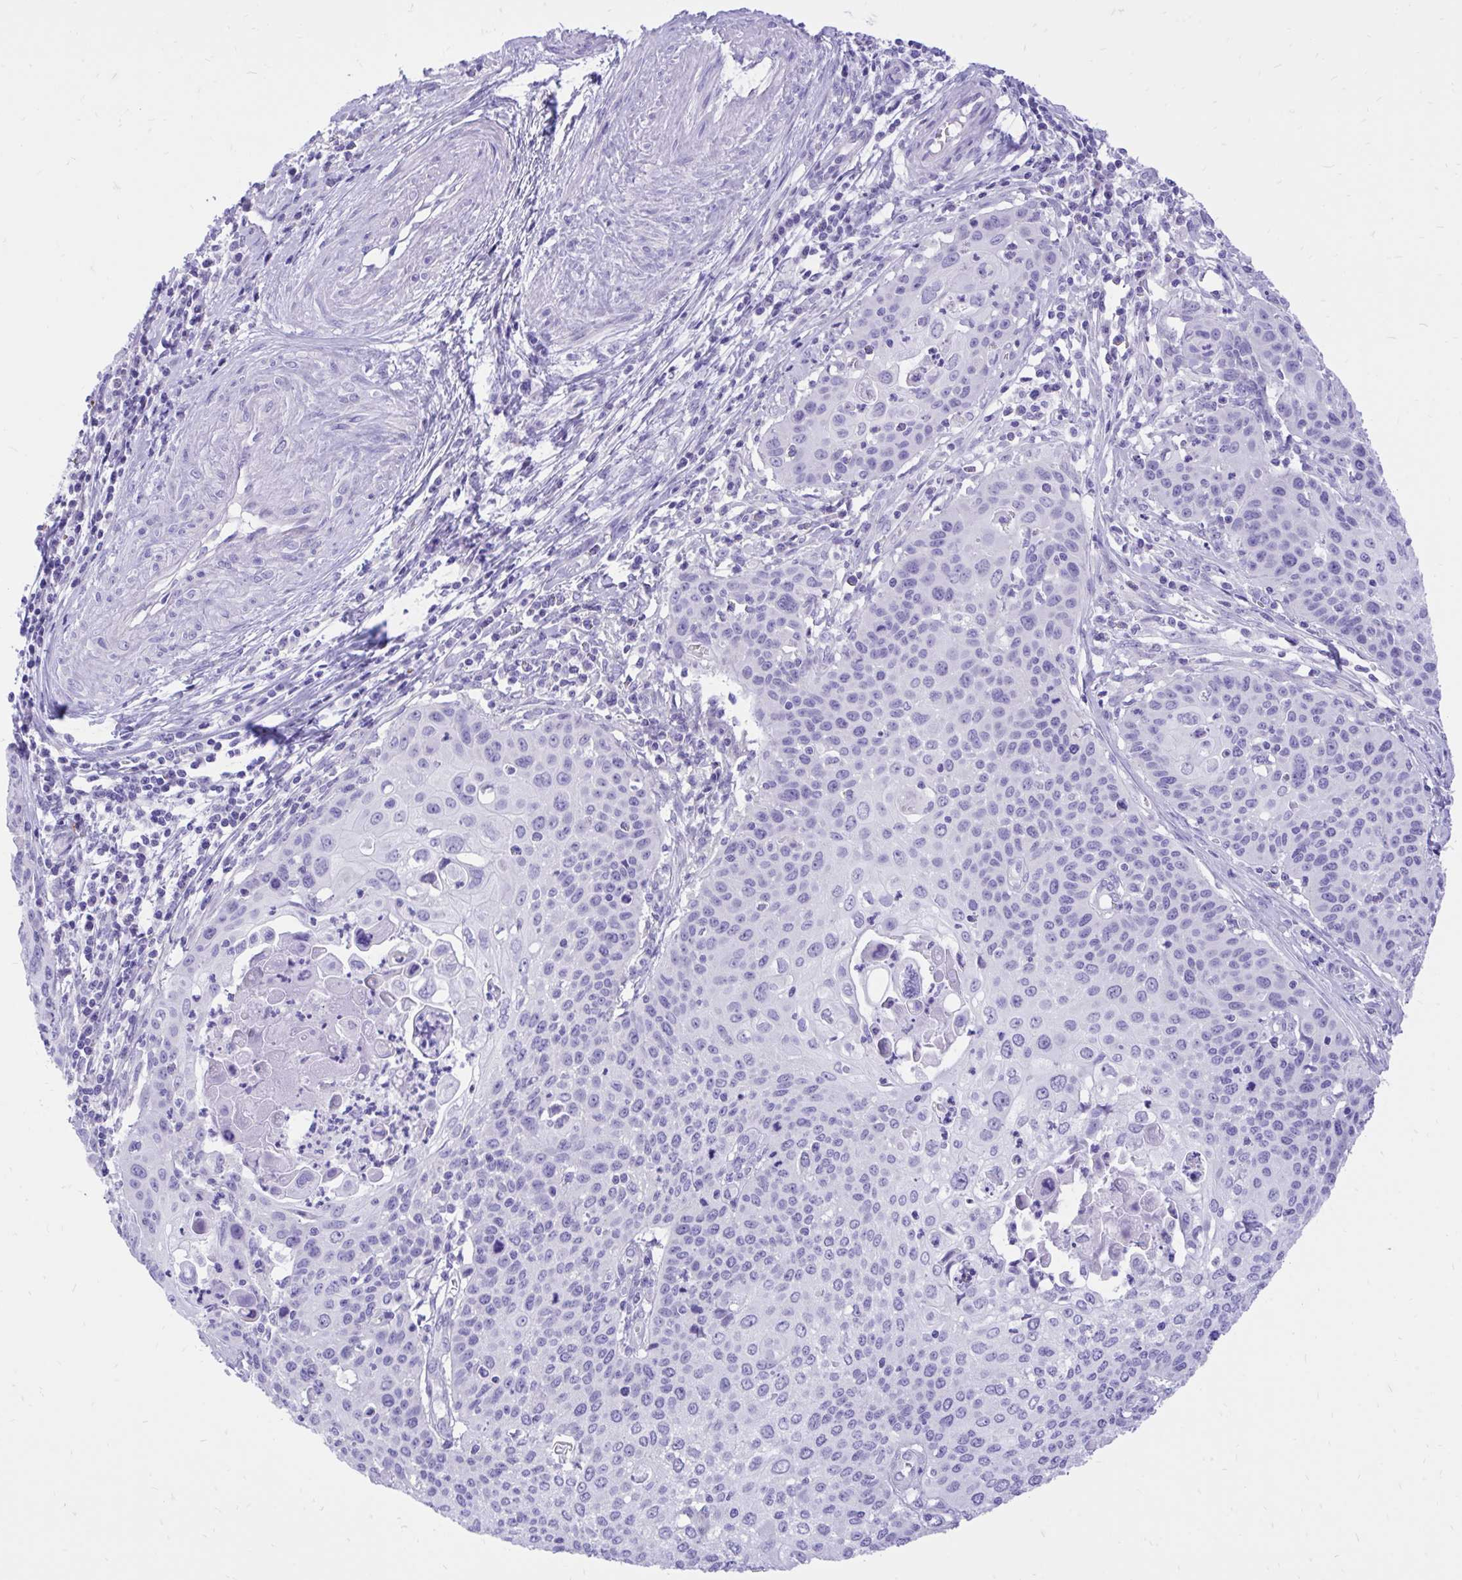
{"staining": {"intensity": "negative", "quantity": "none", "location": "none"}, "tissue": "cervical cancer", "cell_type": "Tumor cells", "image_type": "cancer", "snomed": [{"axis": "morphology", "description": "Squamous cell carcinoma, NOS"}, {"axis": "topography", "description": "Cervix"}], "caption": "Cervical cancer stained for a protein using immunohistochemistry (IHC) demonstrates no staining tumor cells.", "gene": "MON1A", "patient": {"sex": "female", "age": 65}}